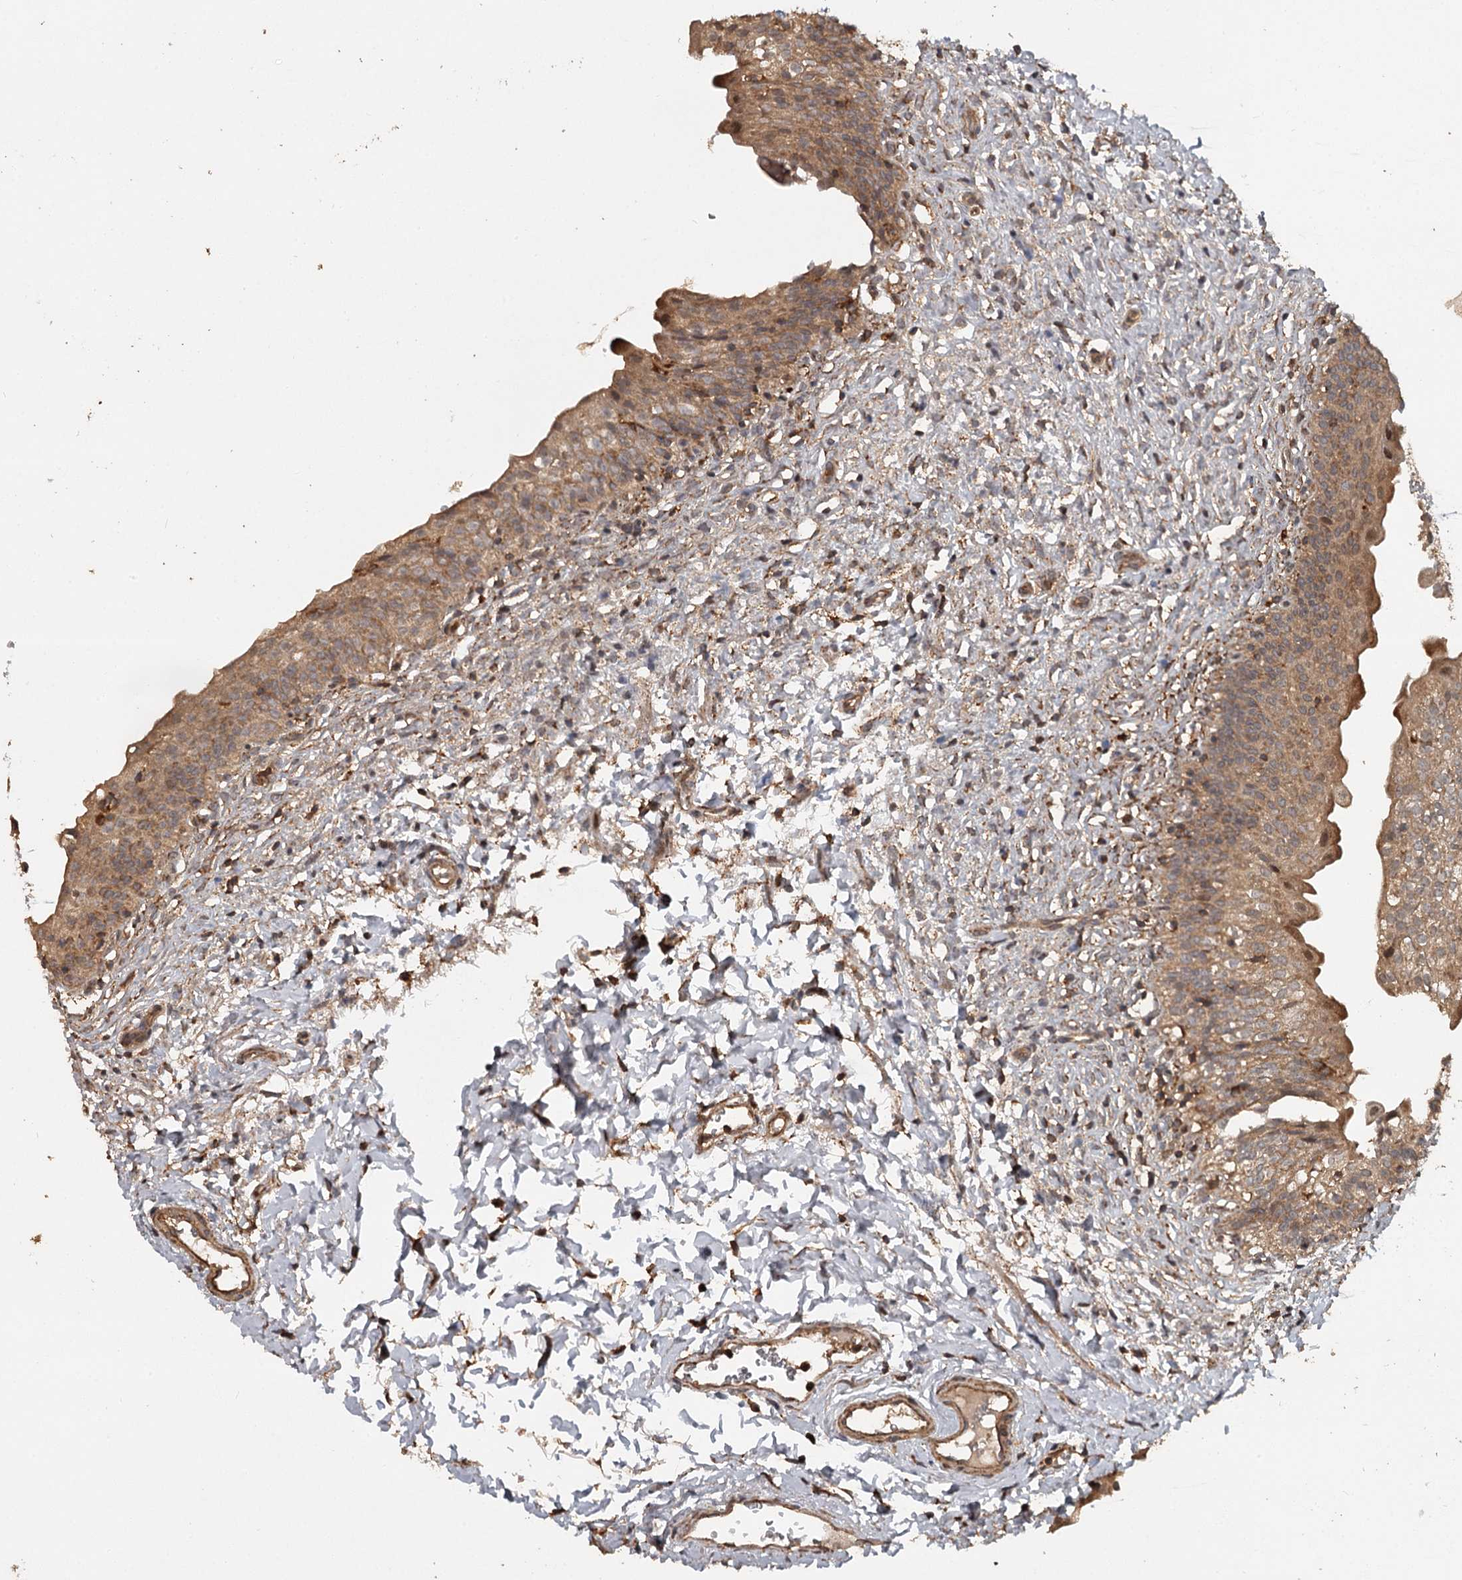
{"staining": {"intensity": "moderate", "quantity": ">75%", "location": "cytoplasmic/membranous"}, "tissue": "urinary bladder", "cell_type": "Urothelial cells", "image_type": "normal", "snomed": [{"axis": "morphology", "description": "Normal tissue, NOS"}, {"axis": "topography", "description": "Urinary bladder"}], "caption": "Brown immunohistochemical staining in unremarkable urinary bladder reveals moderate cytoplasmic/membranous positivity in about >75% of urothelial cells.", "gene": "FAXC", "patient": {"sex": "male", "age": 55}}